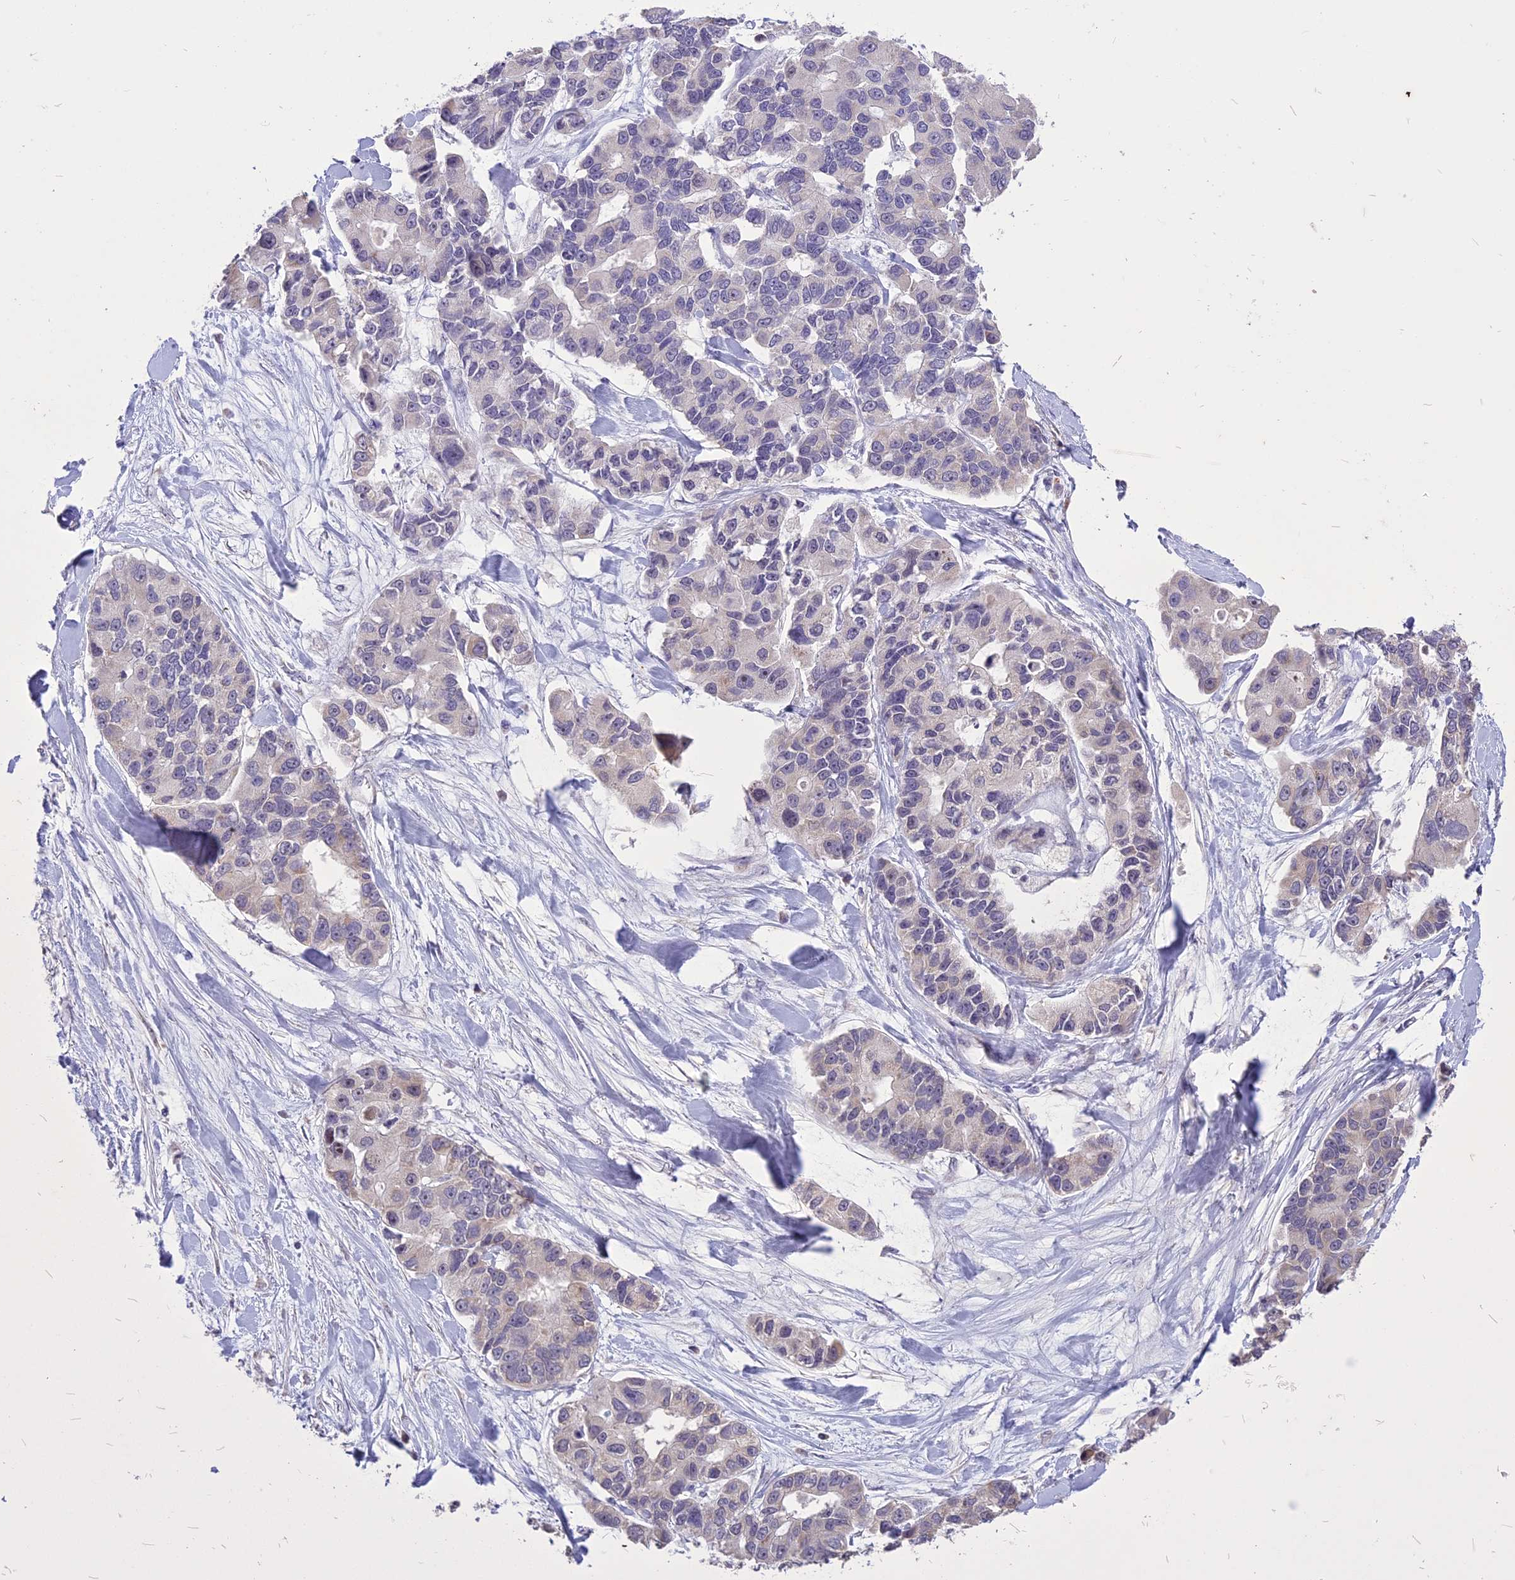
{"staining": {"intensity": "weak", "quantity": "<25%", "location": "nuclear"}, "tissue": "lung cancer", "cell_type": "Tumor cells", "image_type": "cancer", "snomed": [{"axis": "morphology", "description": "Adenocarcinoma, NOS"}, {"axis": "topography", "description": "Lung"}], "caption": "Tumor cells show no significant protein positivity in adenocarcinoma (lung).", "gene": "CMSS1", "patient": {"sex": "female", "age": 54}}